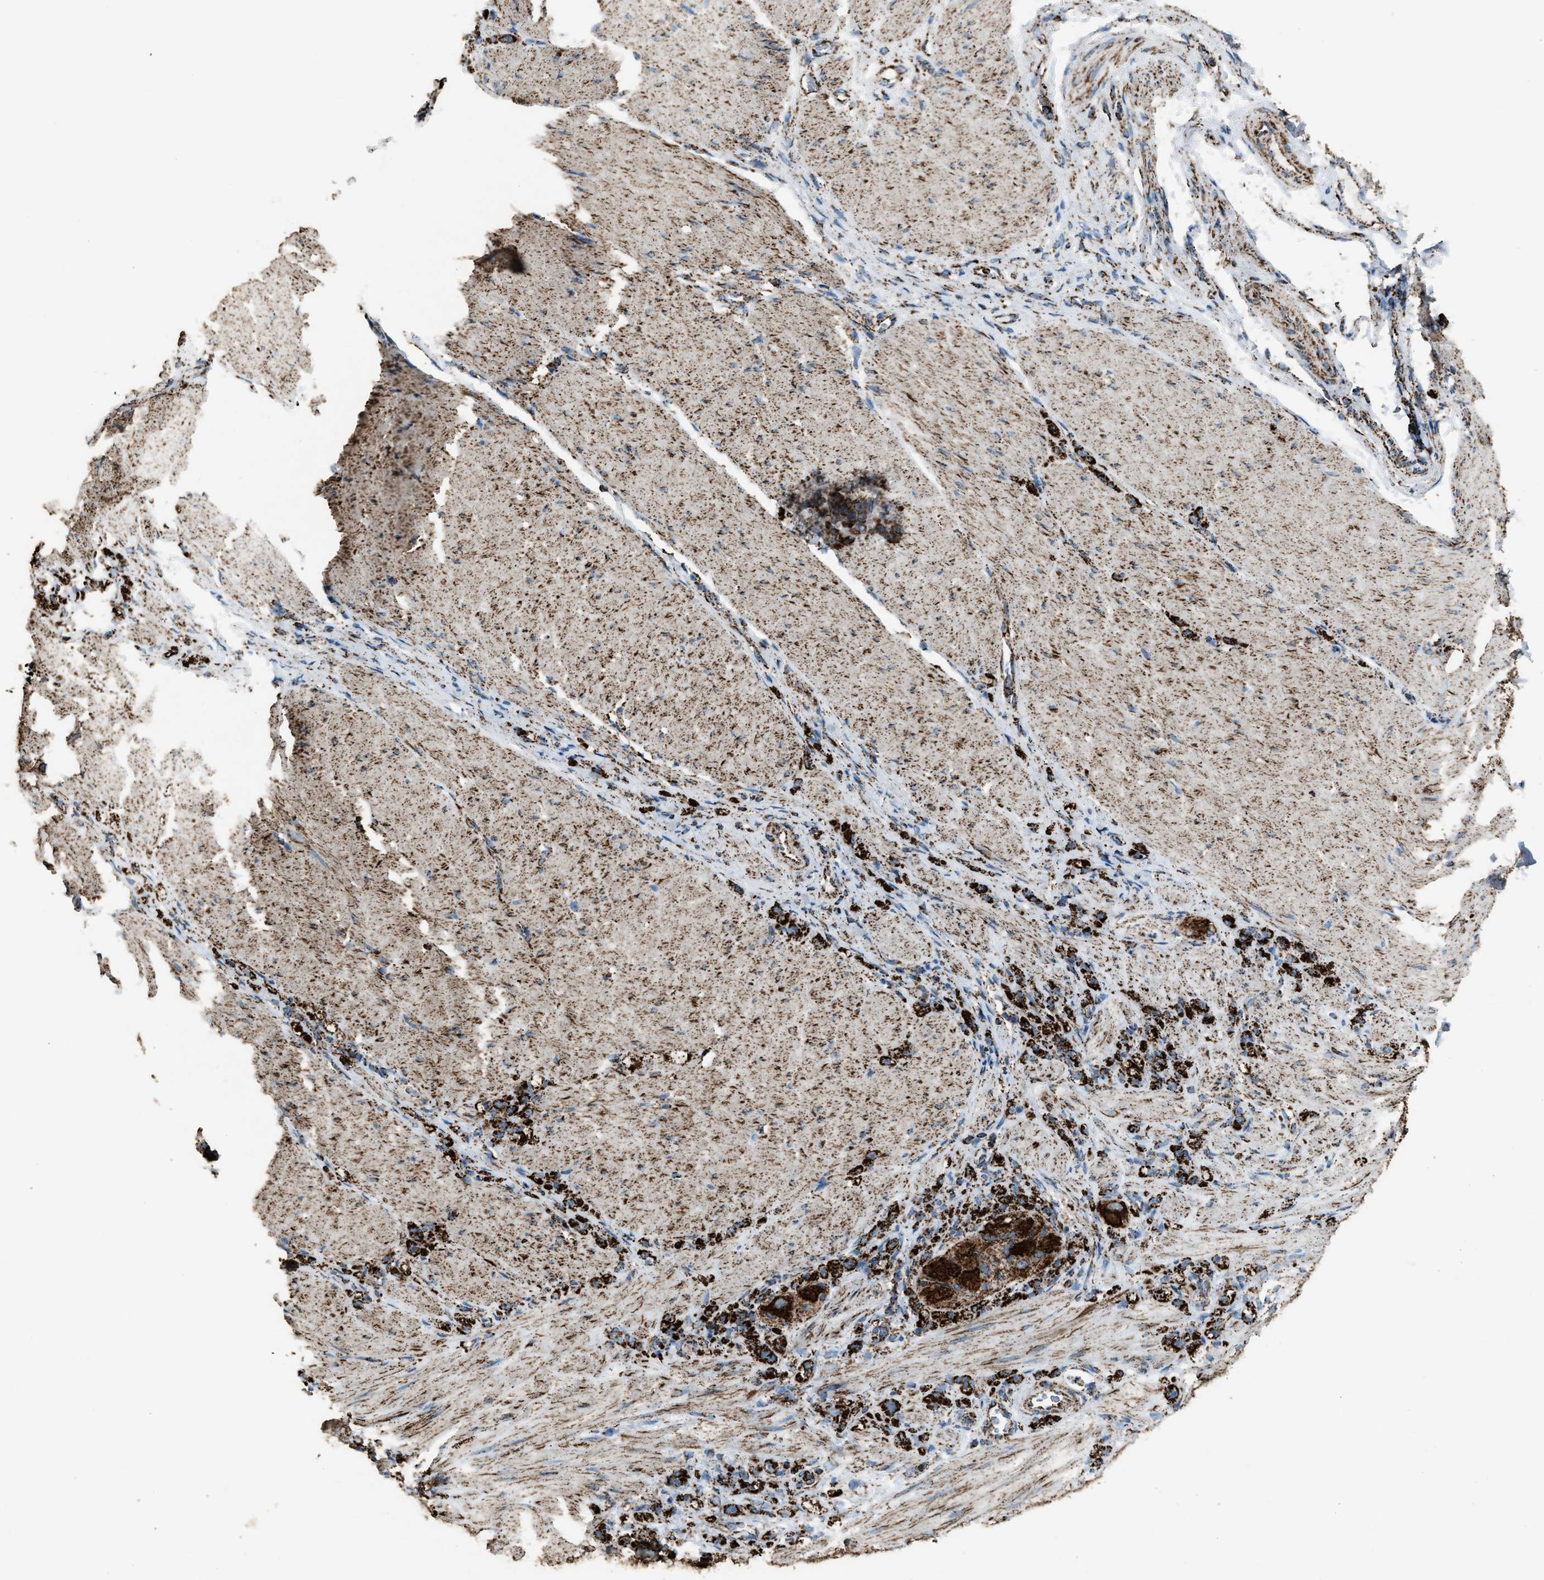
{"staining": {"intensity": "strong", "quantity": ">75%", "location": "cytoplasmic/membranous"}, "tissue": "stomach cancer", "cell_type": "Tumor cells", "image_type": "cancer", "snomed": [{"axis": "morphology", "description": "Normal tissue, NOS"}, {"axis": "morphology", "description": "Adenocarcinoma, NOS"}, {"axis": "topography", "description": "Stomach"}], "caption": "Protein analysis of stomach cancer tissue exhibits strong cytoplasmic/membranous positivity in about >75% of tumor cells.", "gene": "MDH2", "patient": {"sex": "male", "age": 82}}